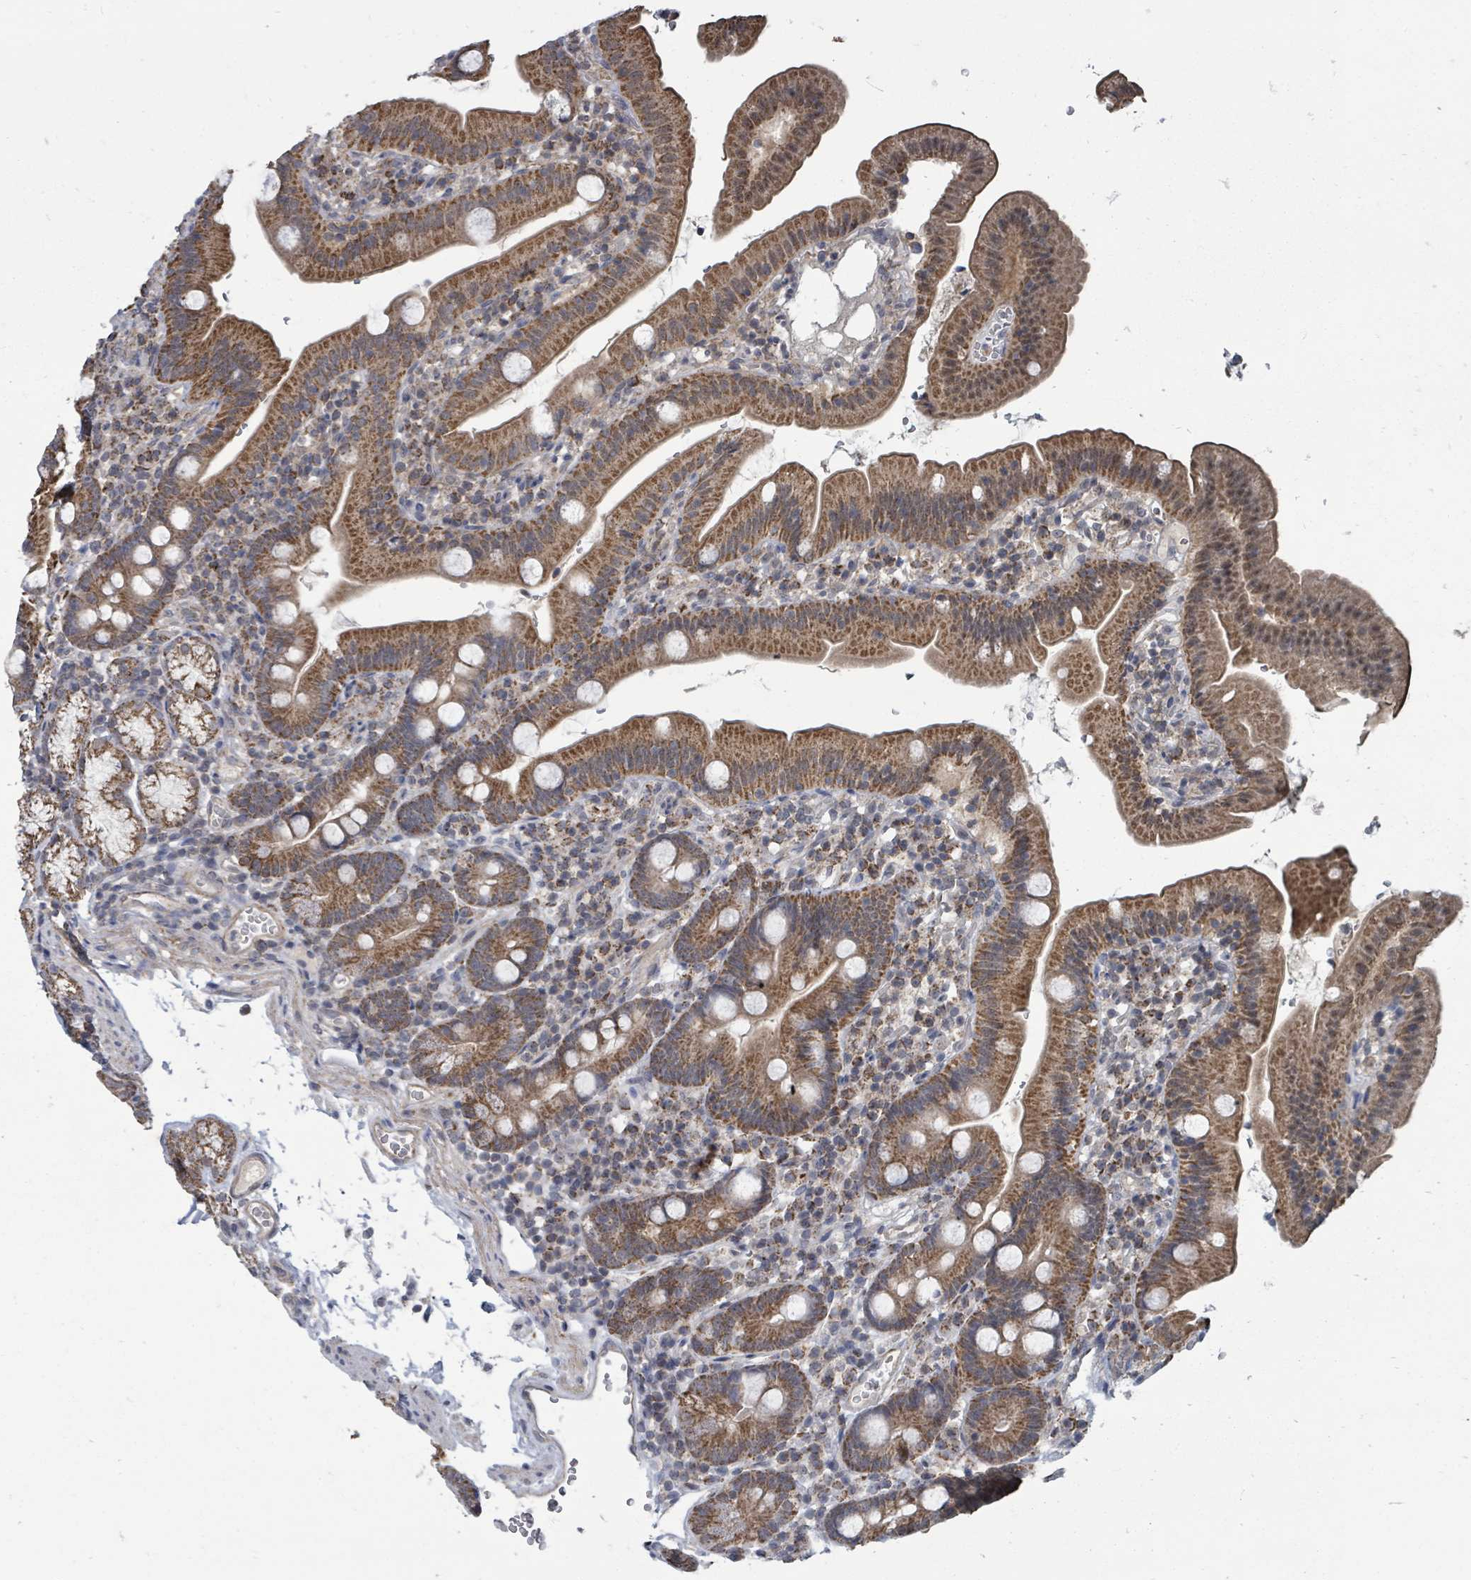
{"staining": {"intensity": "strong", "quantity": ">75%", "location": "cytoplasmic/membranous"}, "tissue": "duodenum", "cell_type": "Glandular cells", "image_type": "normal", "snomed": [{"axis": "morphology", "description": "Normal tissue, NOS"}, {"axis": "topography", "description": "Duodenum"}], "caption": "A brown stain labels strong cytoplasmic/membranous expression of a protein in glandular cells of benign human duodenum. The protein of interest is stained brown, and the nuclei are stained in blue (DAB IHC with brightfield microscopy, high magnification).", "gene": "MAGOHB", "patient": {"sex": "female", "age": 67}}